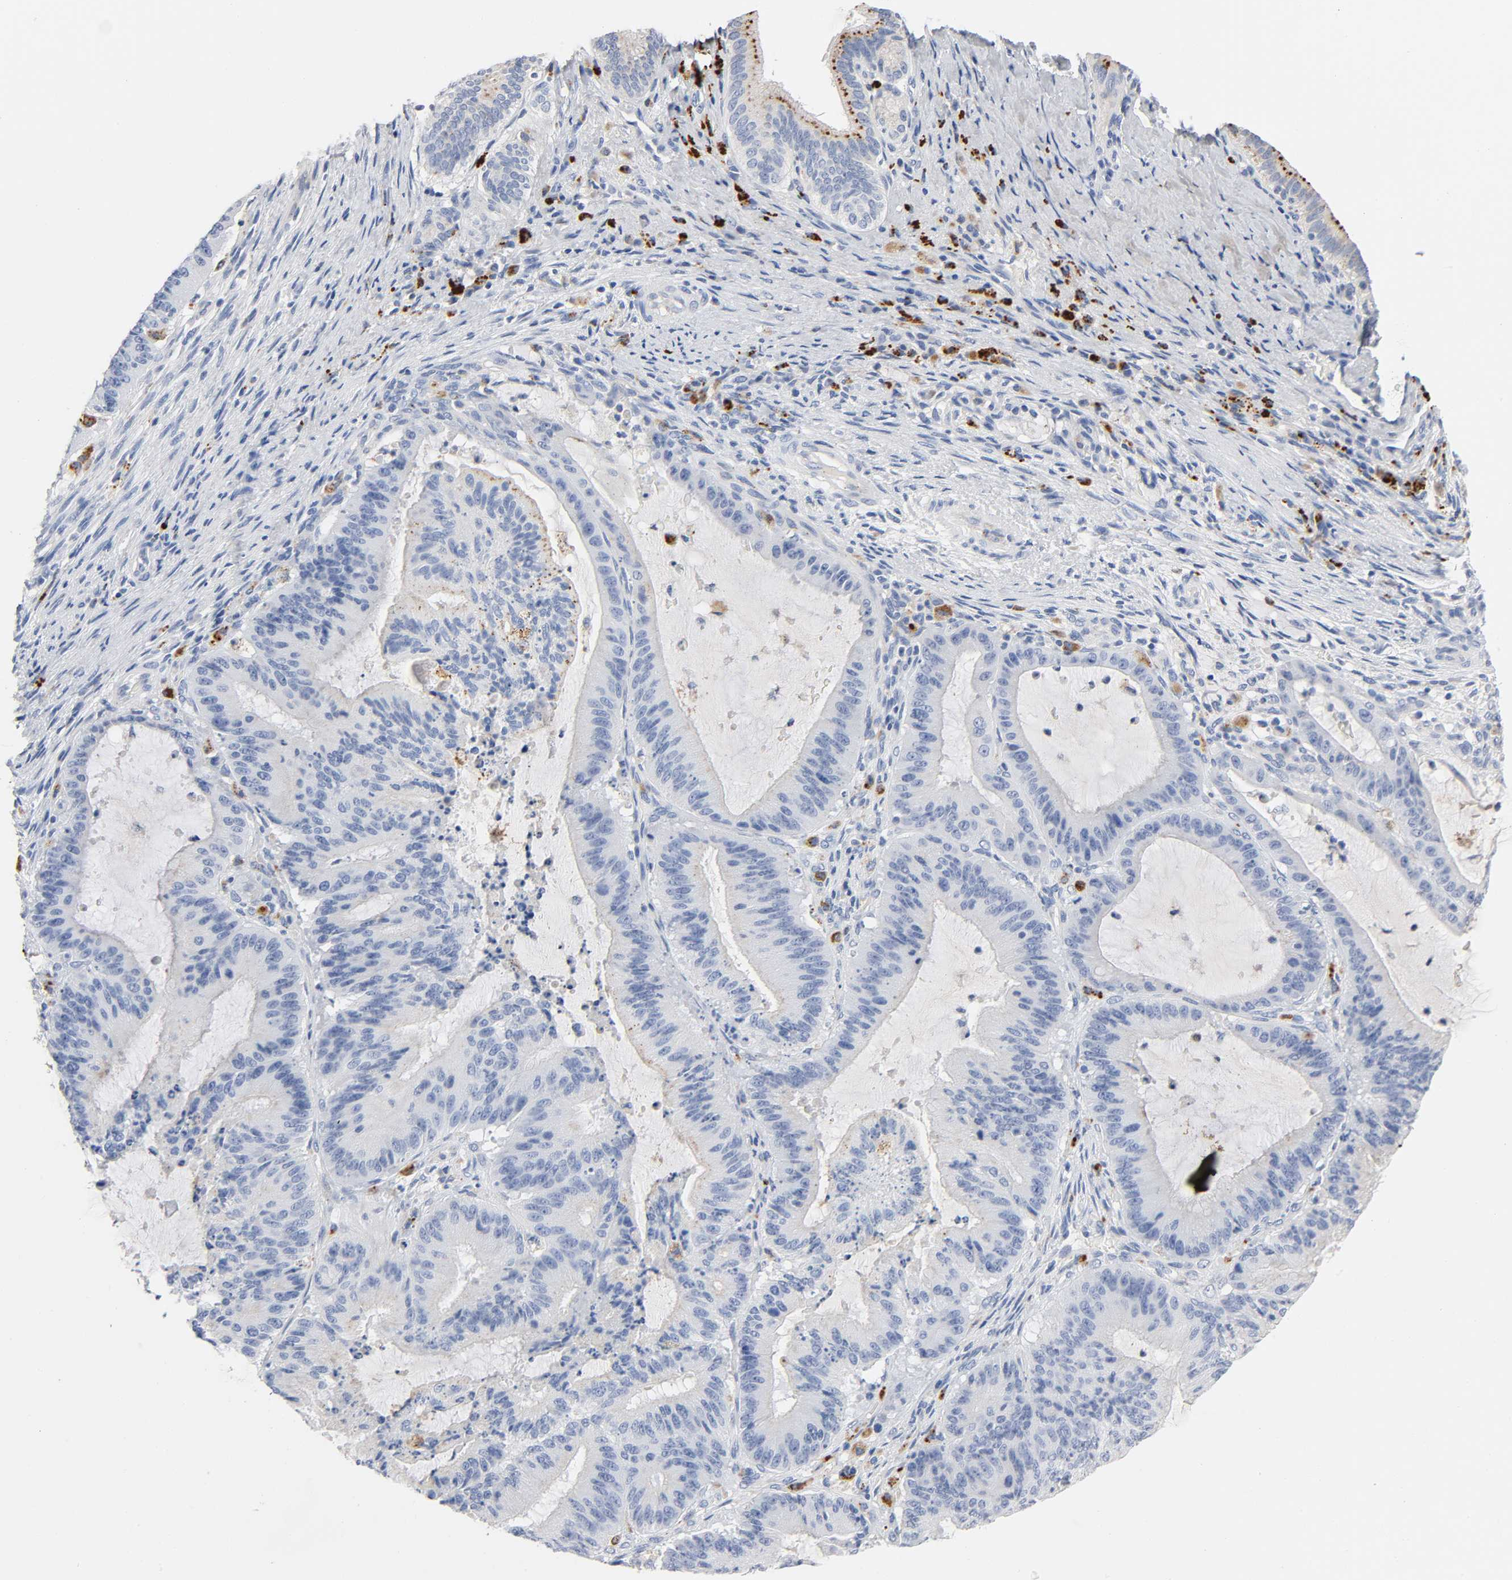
{"staining": {"intensity": "negative", "quantity": "none", "location": "none"}, "tissue": "liver cancer", "cell_type": "Tumor cells", "image_type": "cancer", "snomed": [{"axis": "morphology", "description": "Cholangiocarcinoma"}, {"axis": "topography", "description": "Liver"}], "caption": "IHC of human cholangiocarcinoma (liver) displays no positivity in tumor cells.", "gene": "PLP1", "patient": {"sex": "female", "age": 73}}